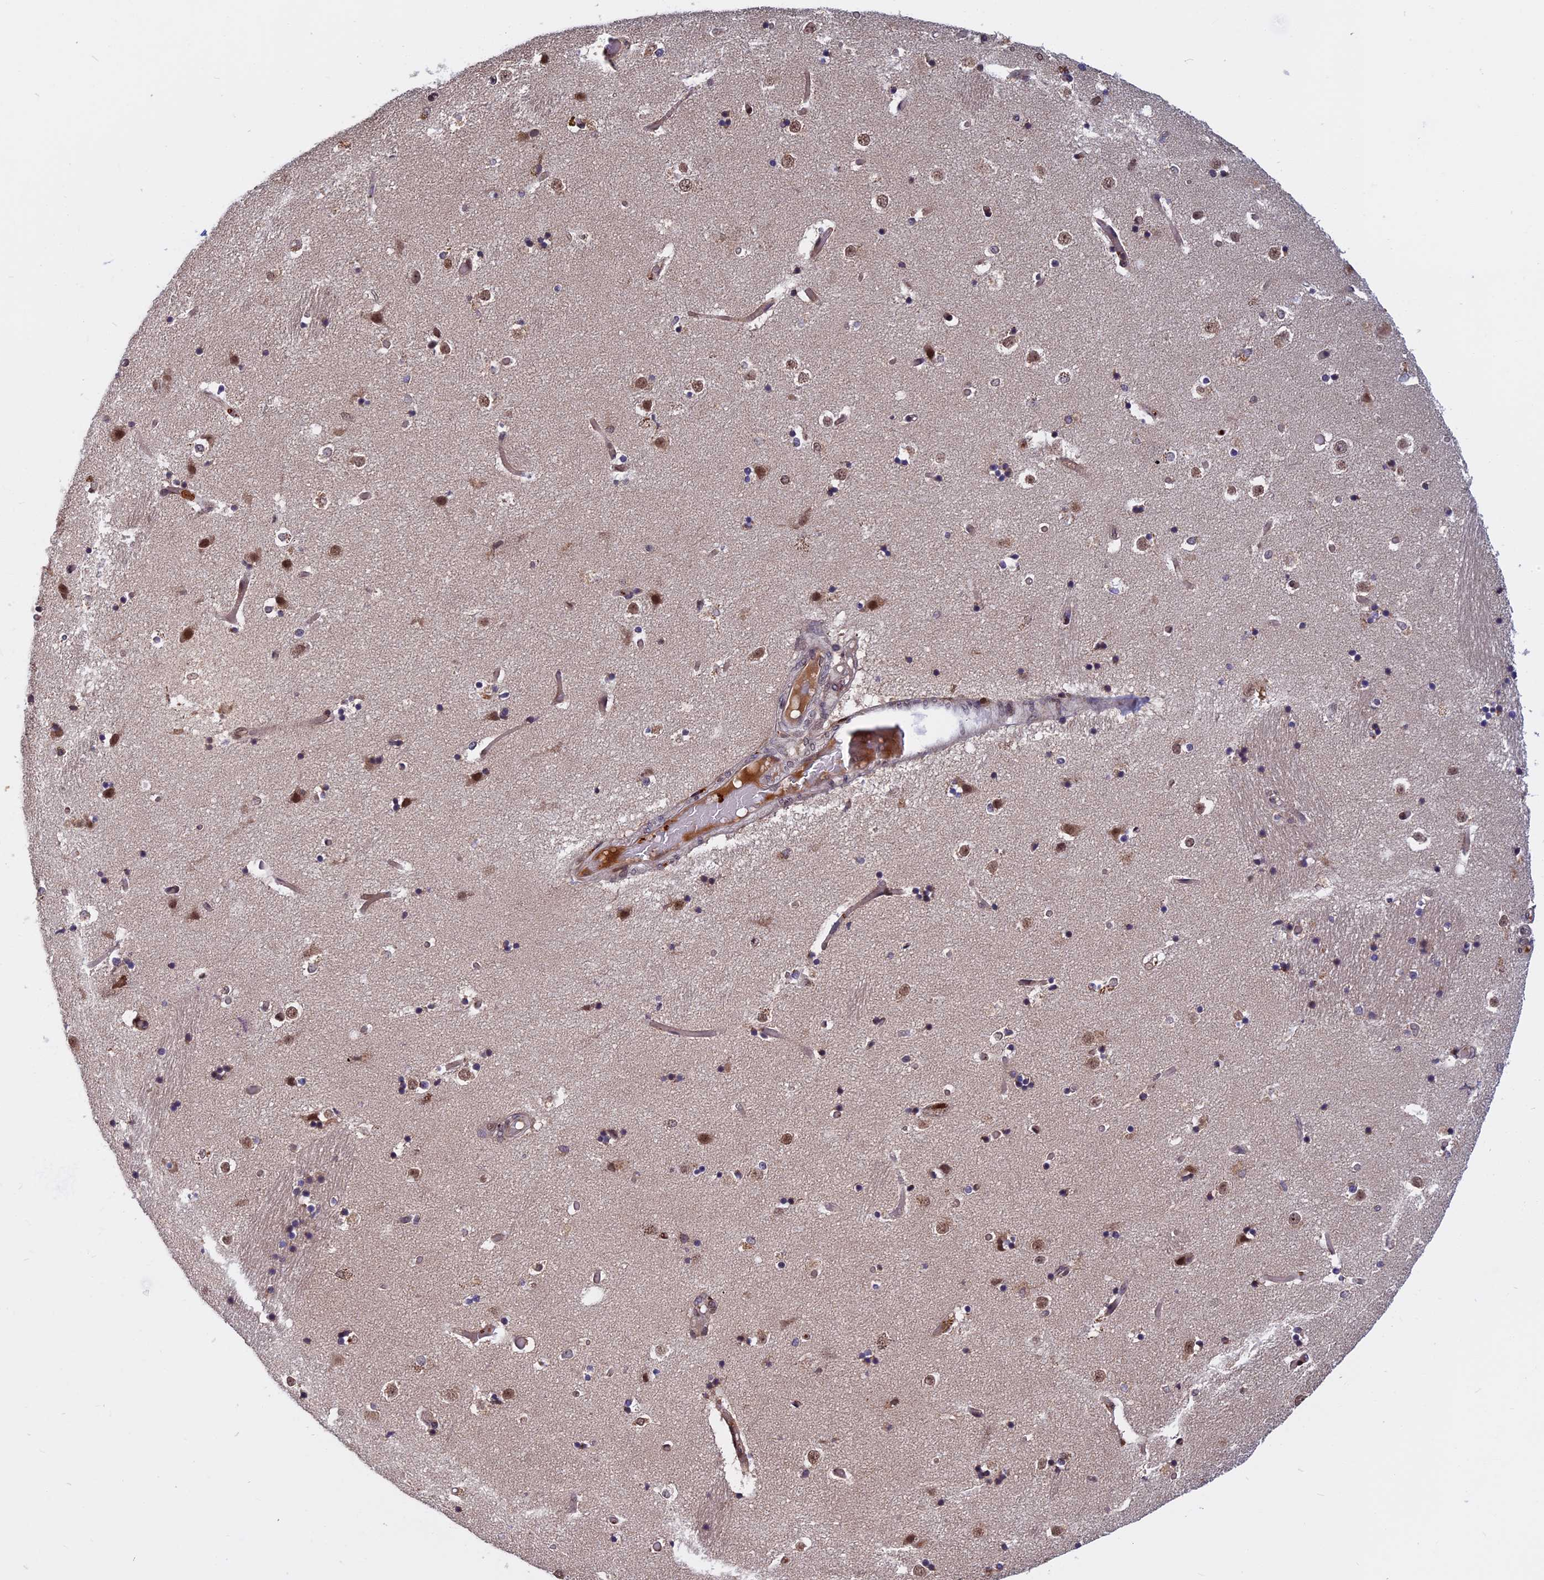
{"staining": {"intensity": "moderate", "quantity": "<25%", "location": "nuclear"}, "tissue": "caudate", "cell_type": "Glial cells", "image_type": "normal", "snomed": [{"axis": "morphology", "description": "Normal tissue, NOS"}, {"axis": "topography", "description": "Lateral ventricle wall"}], "caption": "Immunohistochemical staining of unremarkable human caudate displays <25% levels of moderate nuclear protein positivity in about <25% of glial cells.", "gene": "CCDC113", "patient": {"sex": "female", "age": 52}}